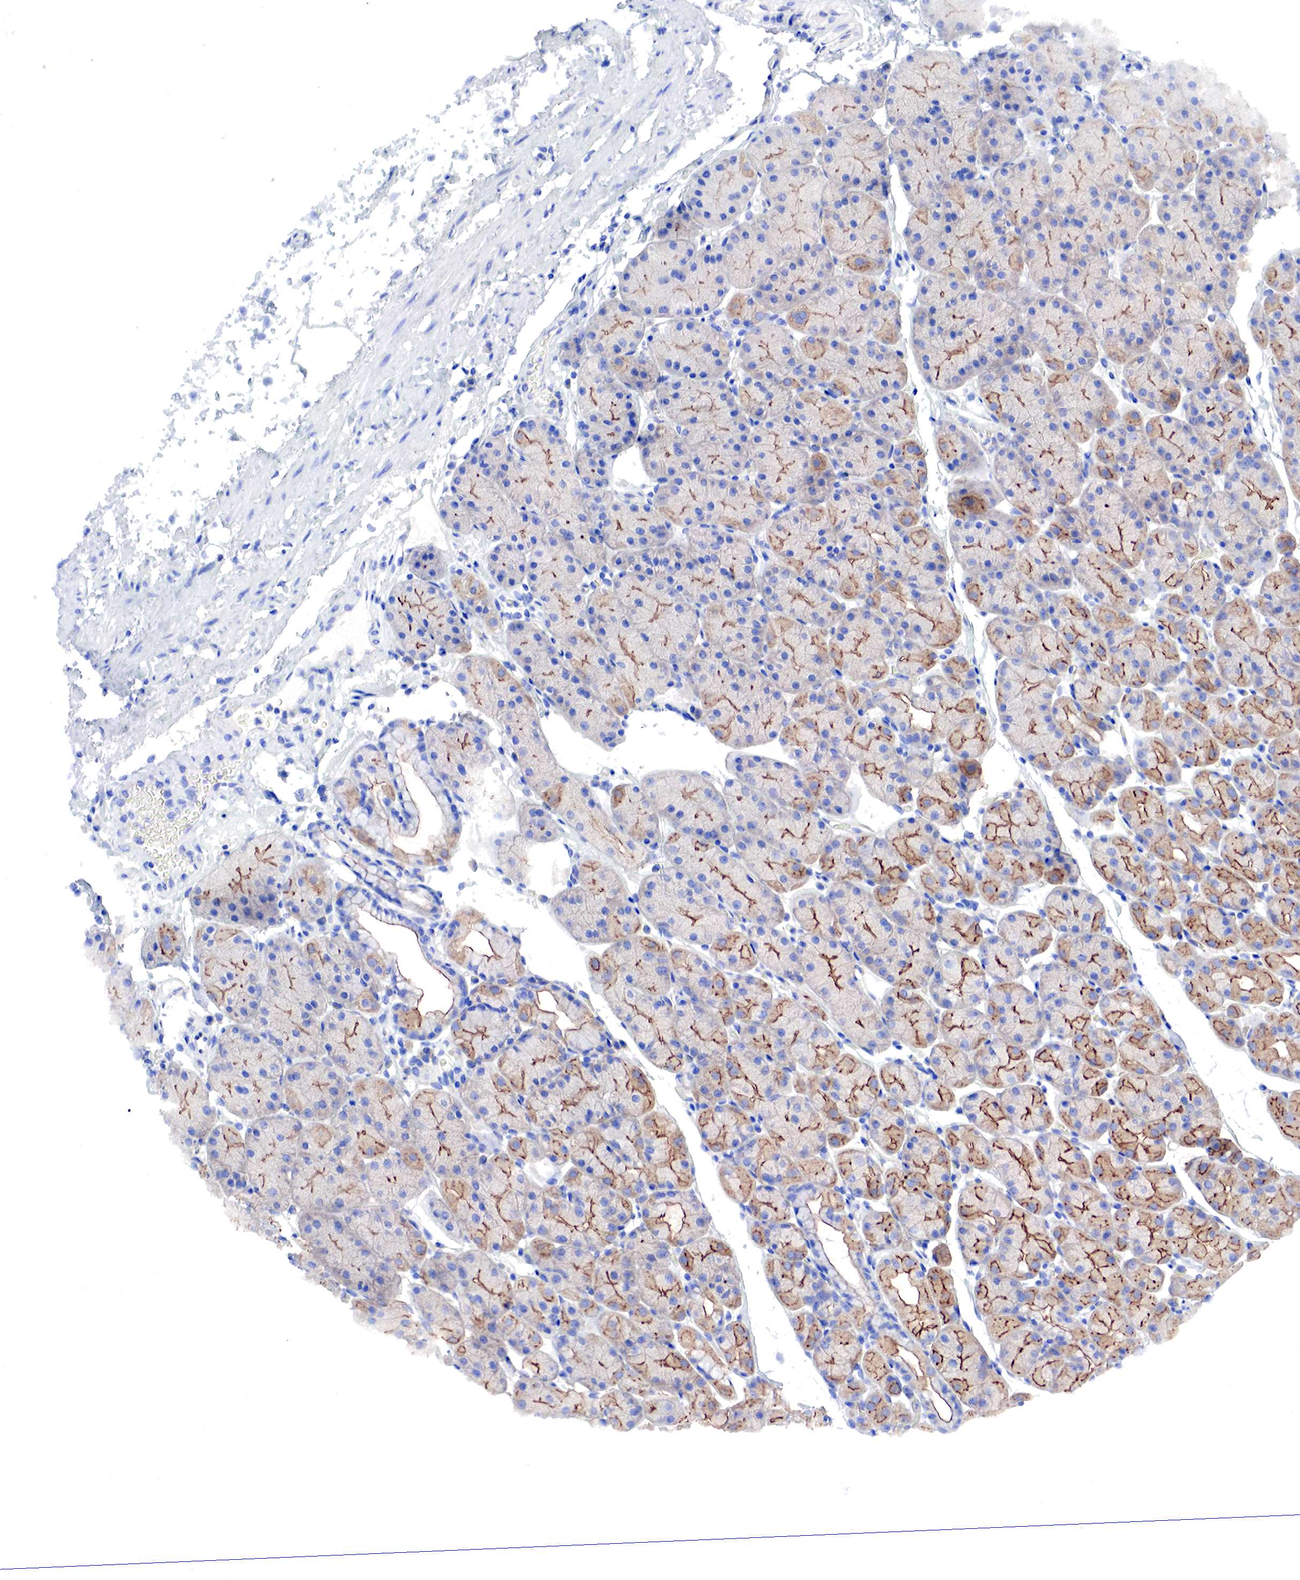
{"staining": {"intensity": "moderate", "quantity": "25%-75%", "location": "cytoplasmic/membranous"}, "tissue": "stomach", "cell_type": "Glandular cells", "image_type": "normal", "snomed": [{"axis": "morphology", "description": "Adenocarcinoma, NOS"}, {"axis": "topography", "description": "Stomach, upper"}], "caption": "Protein expression analysis of benign stomach reveals moderate cytoplasmic/membranous expression in about 25%-75% of glandular cells.", "gene": "MSN", "patient": {"sex": "male", "age": 47}}